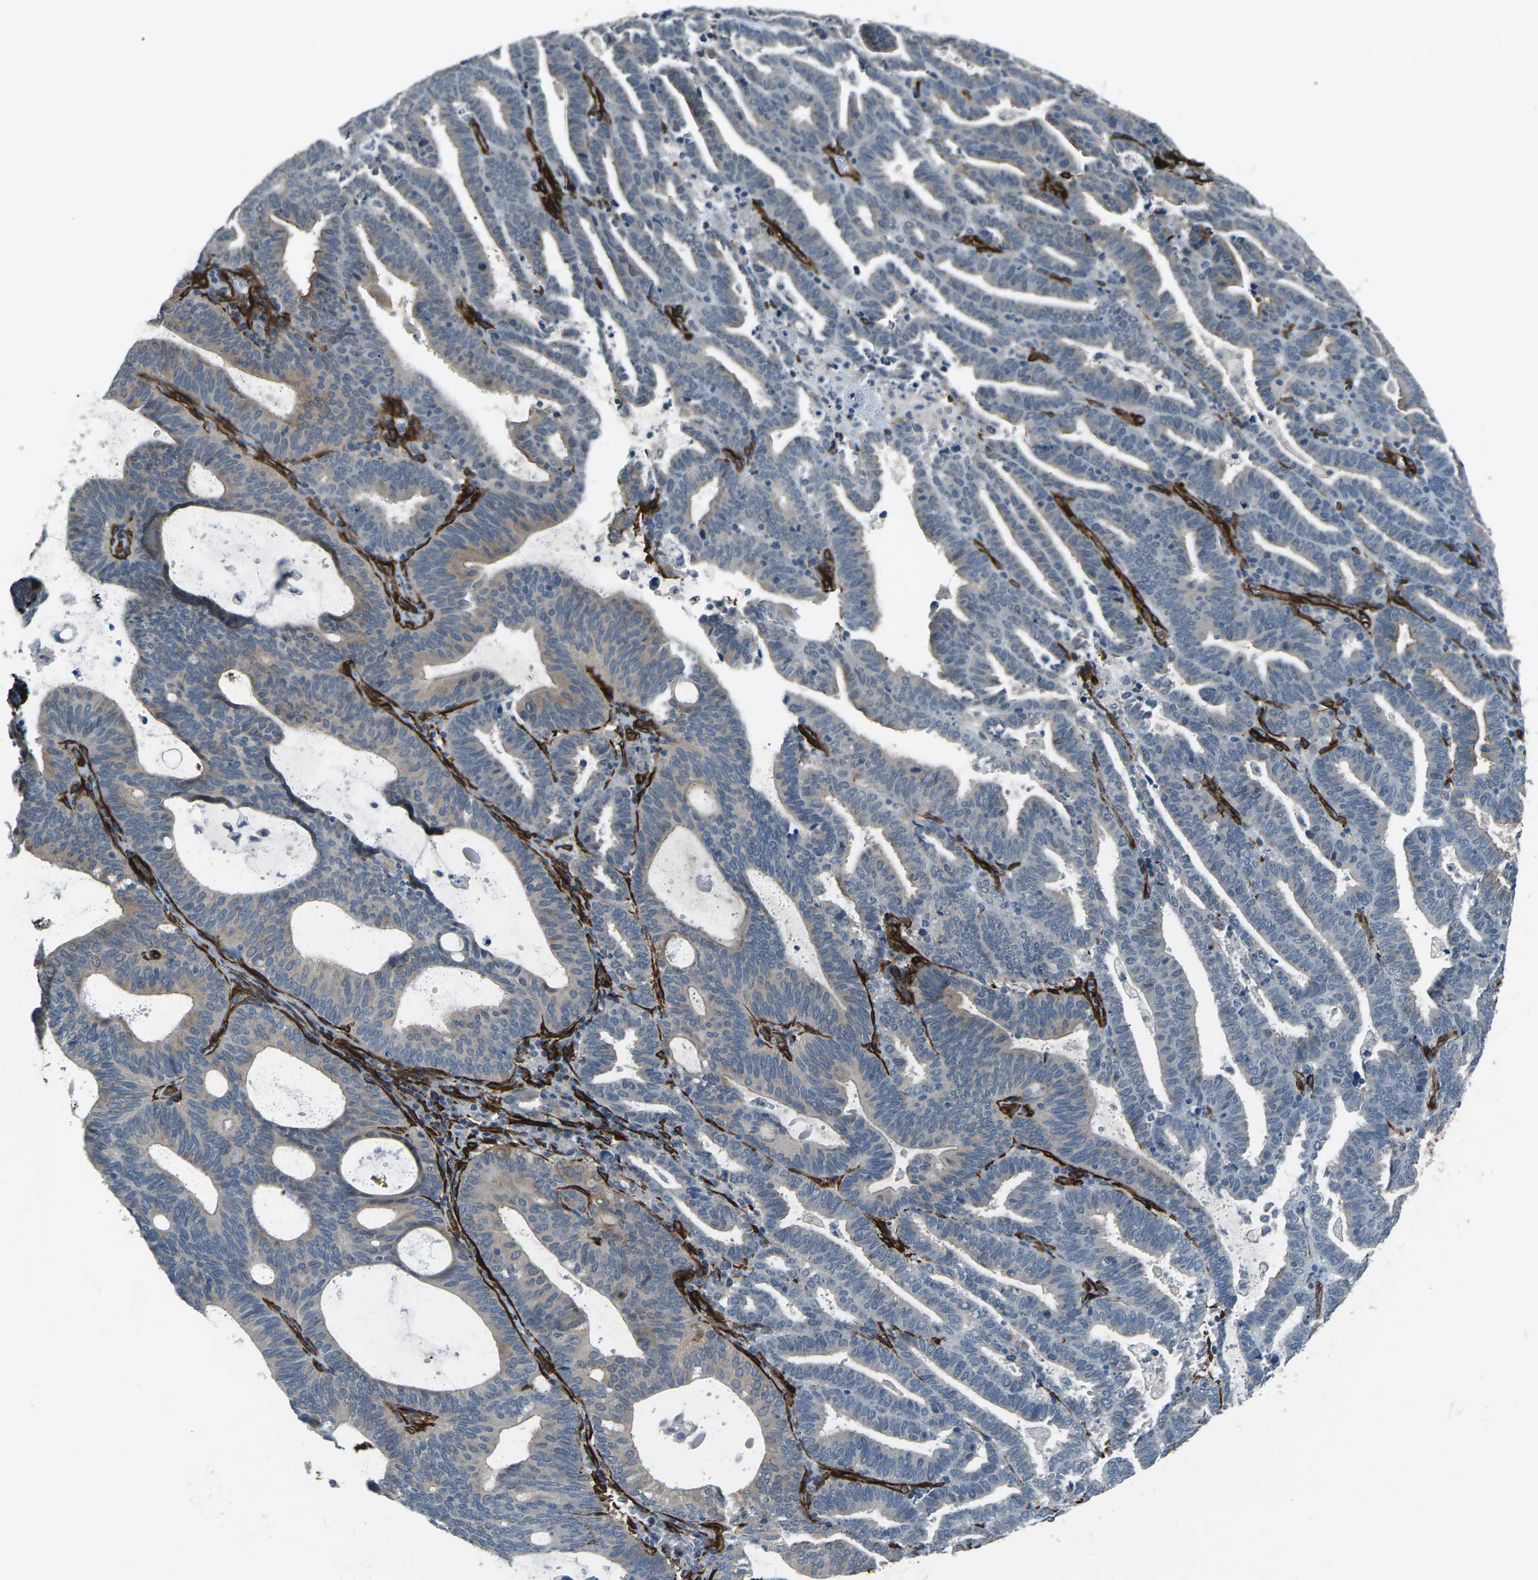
{"staining": {"intensity": "weak", "quantity": "<25%", "location": "cytoplasmic/membranous"}, "tissue": "endometrial cancer", "cell_type": "Tumor cells", "image_type": "cancer", "snomed": [{"axis": "morphology", "description": "Adenocarcinoma, NOS"}, {"axis": "topography", "description": "Uterus"}], "caption": "A photomicrograph of endometrial cancer (adenocarcinoma) stained for a protein shows no brown staining in tumor cells.", "gene": "GRAMD1C", "patient": {"sex": "female", "age": 83}}